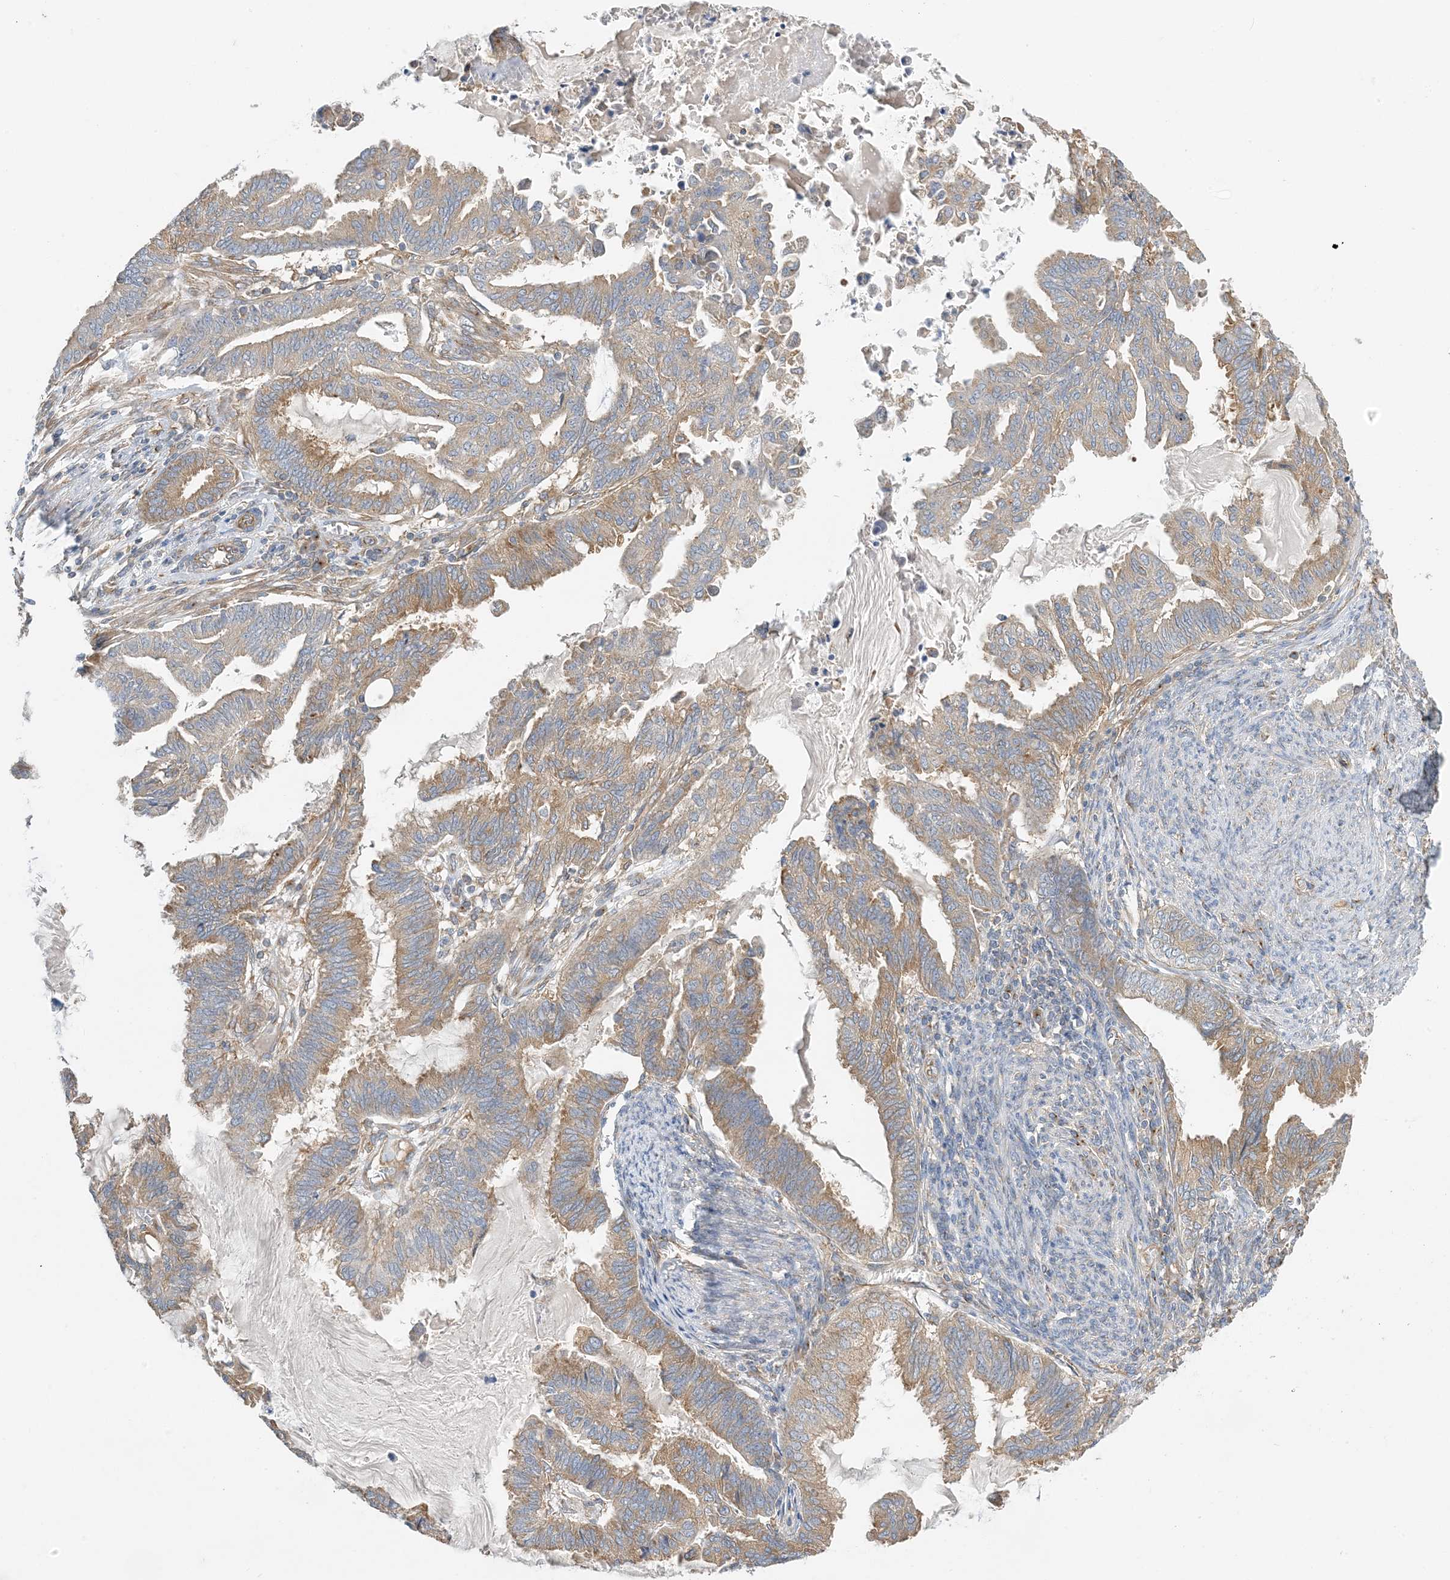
{"staining": {"intensity": "moderate", "quantity": "25%-75%", "location": "cytoplasmic/membranous"}, "tissue": "endometrial cancer", "cell_type": "Tumor cells", "image_type": "cancer", "snomed": [{"axis": "morphology", "description": "Adenocarcinoma, NOS"}, {"axis": "topography", "description": "Endometrium"}], "caption": "DAB immunohistochemical staining of endometrial cancer (adenocarcinoma) exhibits moderate cytoplasmic/membranous protein expression in about 25%-75% of tumor cells.", "gene": "SIDT1", "patient": {"sex": "female", "age": 86}}